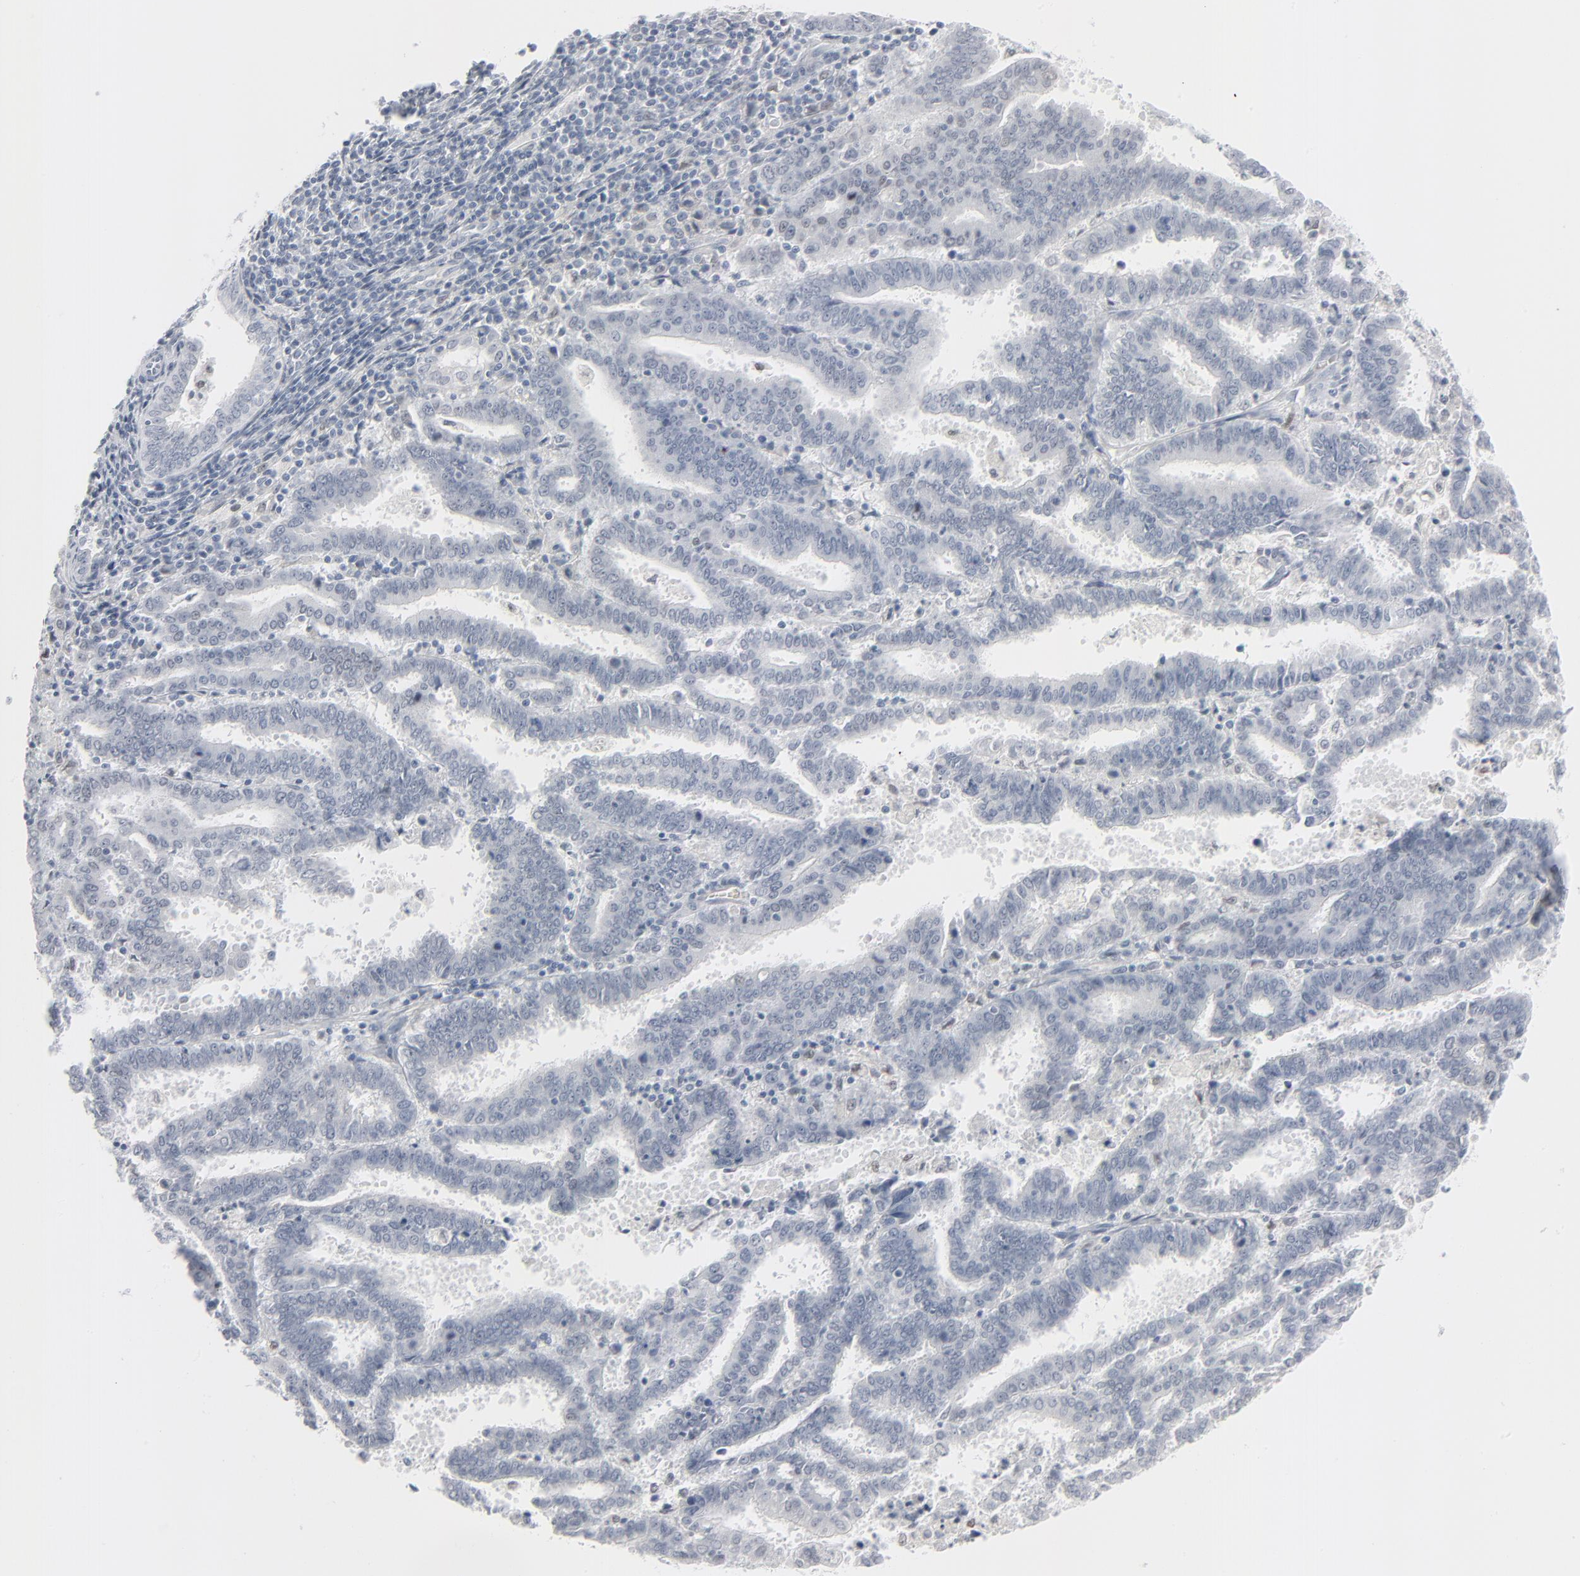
{"staining": {"intensity": "negative", "quantity": "none", "location": "none"}, "tissue": "endometrial cancer", "cell_type": "Tumor cells", "image_type": "cancer", "snomed": [{"axis": "morphology", "description": "Adenocarcinoma, NOS"}, {"axis": "topography", "description": "Endometrium"}], "caption": "Image shows no significant protein staining in tumor cells of endometrial cancer (adenocarcinoma). (DAB (3,3'-diaminobenzidine) immunohistochemistry, high magnification).", "gene": "MITF", "patient": {"sex": "female", "age": 66}}